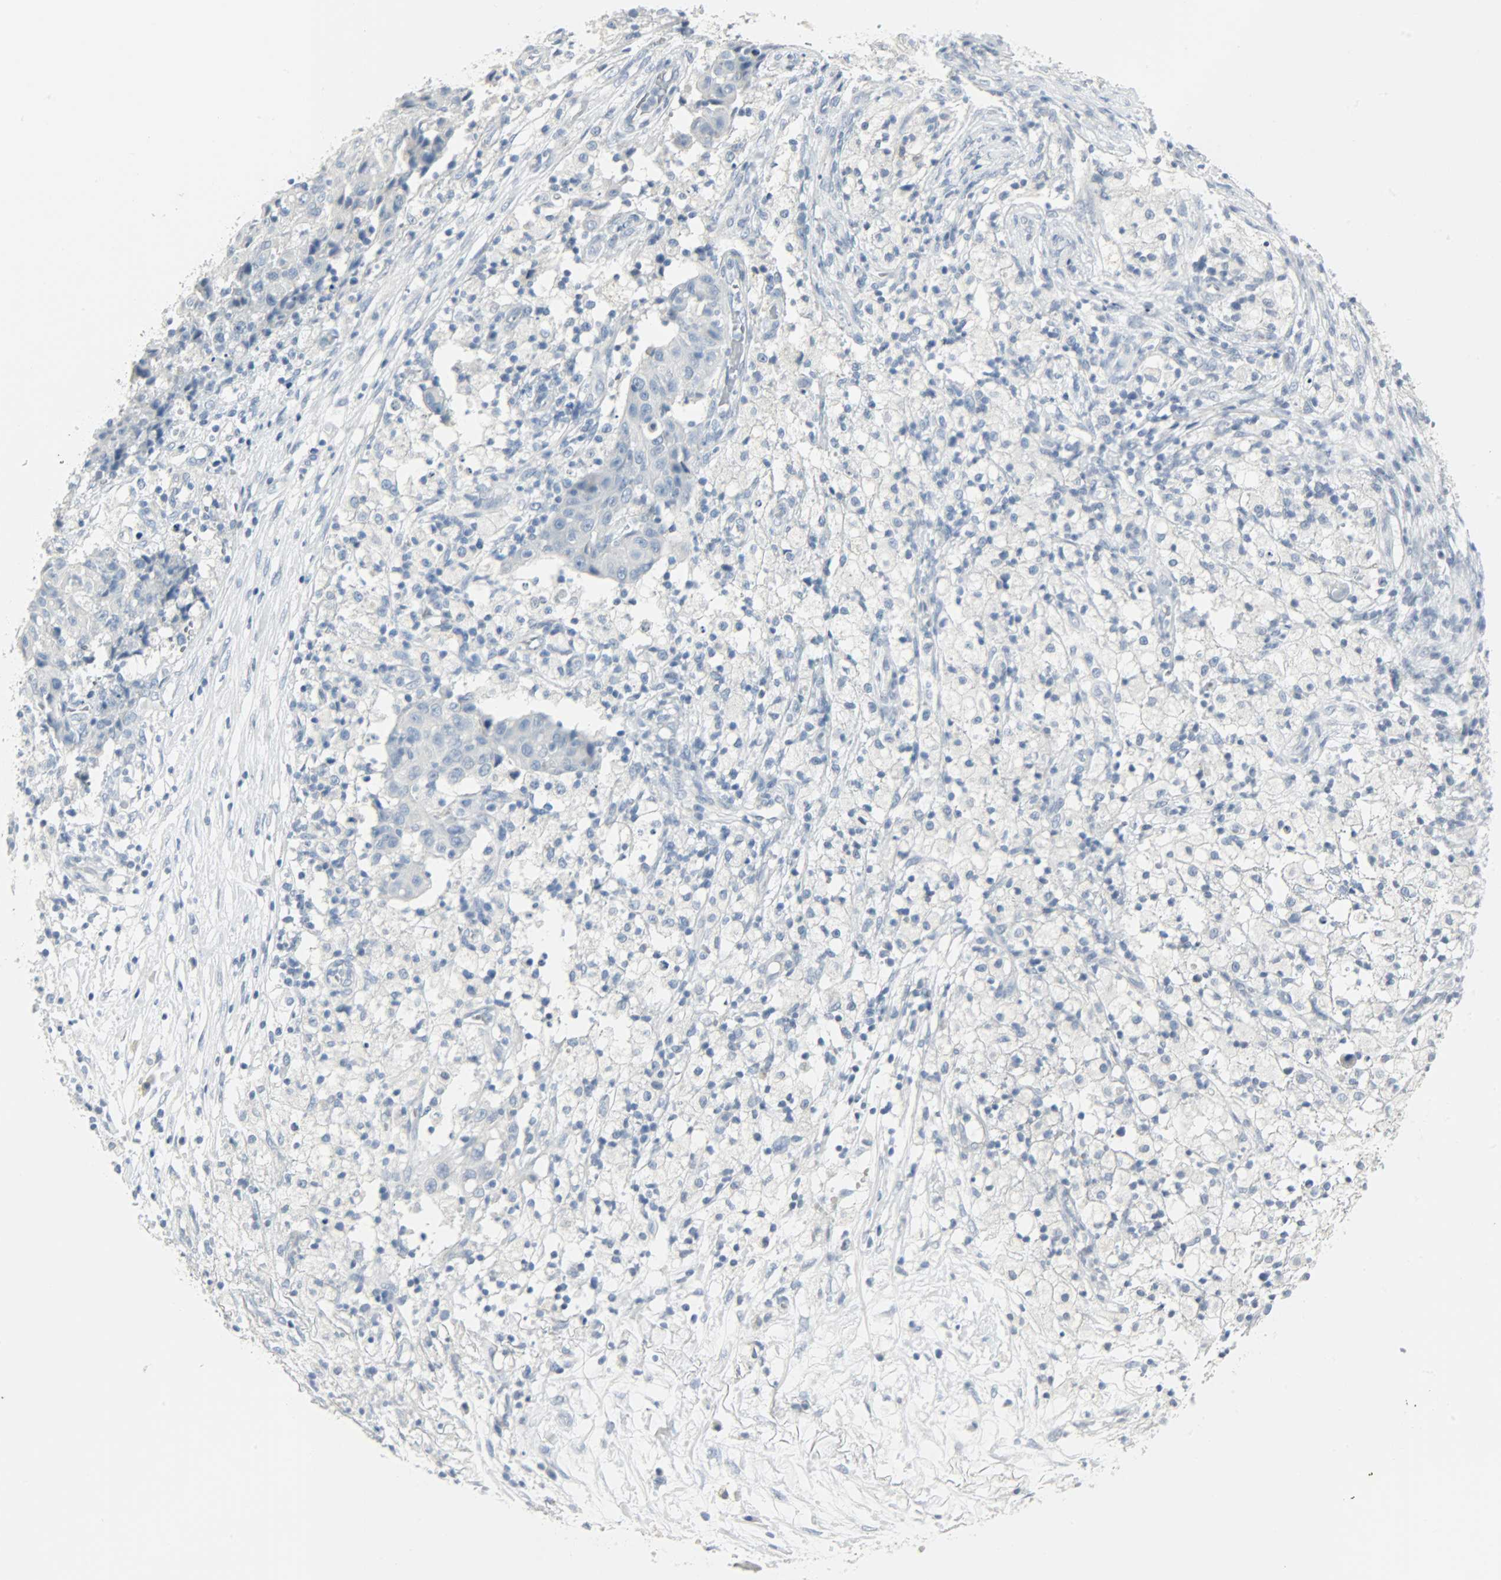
{"staining": {"intensity": "negative", "quantity": "none", "location": "none"}, "tissue": "ovarian cancer", "cell_type": "Tumor cells", "image_type": "cancer", "snomed": [{"axis": "morphology", "description": "Carcinoma, endometroid"}, {"axis": "topography", "description": "Ovary"}], "caption": "The IHC image has no significant expression in tumor cells of ovarian cancer tissue.", "gene": "KIT", "patient": {"sex": "female", "age": 42}}